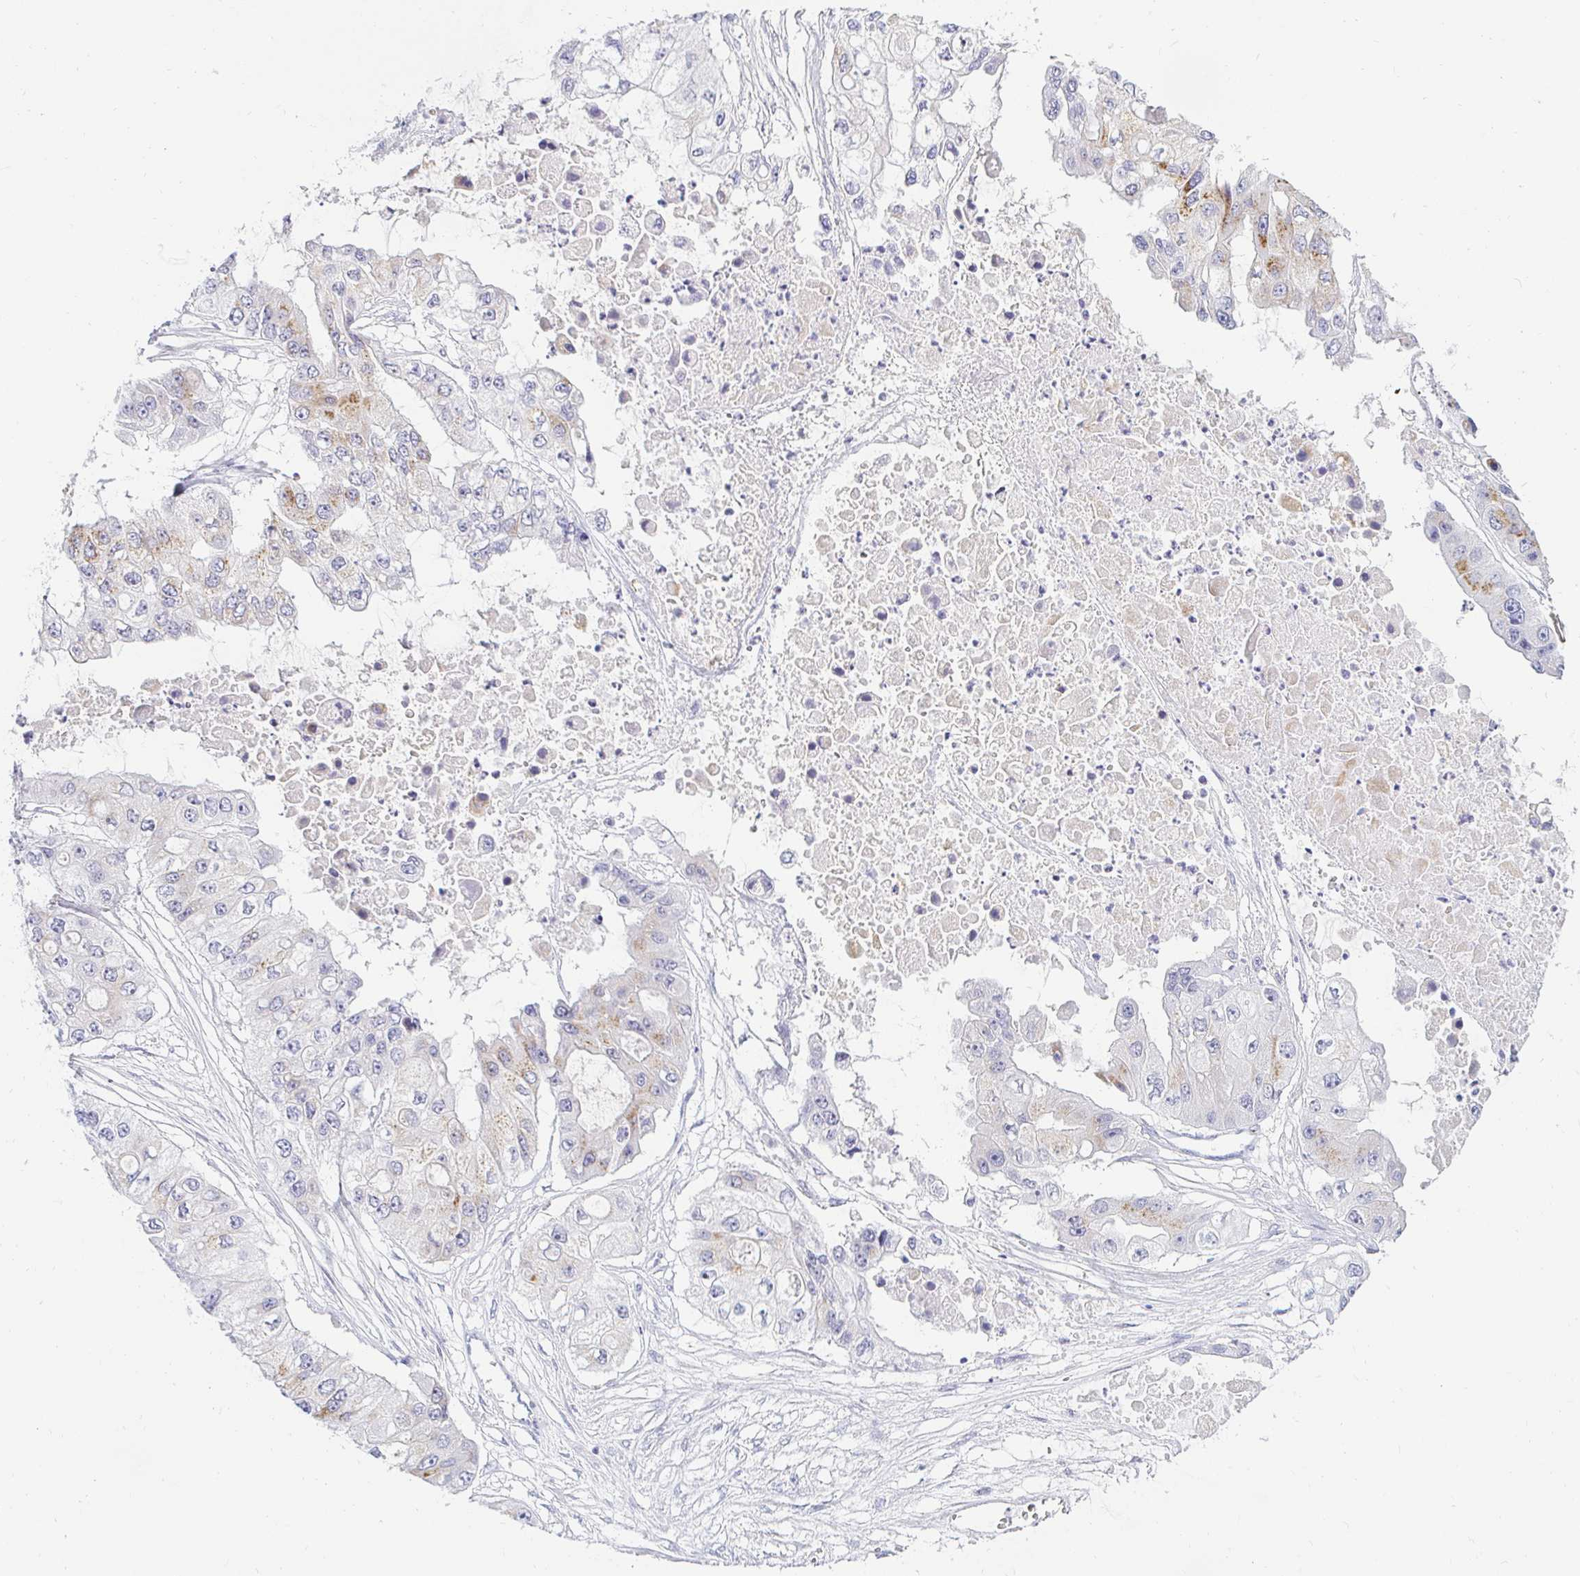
{"staining": {"intensity": "moderate", "quantity": "25%-75%", "location": "cytoplasmic/membranous"}, "tissue": "ovarian cancer", "cell_type": "Tumor cells", "image_type": "cancer", "snomed": [{"axis": "morphology", "description": "Cystadenocarcinoma, serous, NOS"}, {"axis": "topography", "description": "Ovary"}], "caption": "Serous cystadenocarcinoma (ovarian) tissue exhibits moderate cytoplasmic/membranous positivity in approximately 25%-75% of tumor cells", "gene": "OR51D1", "patient": {"sex": "female", "age": 56}}